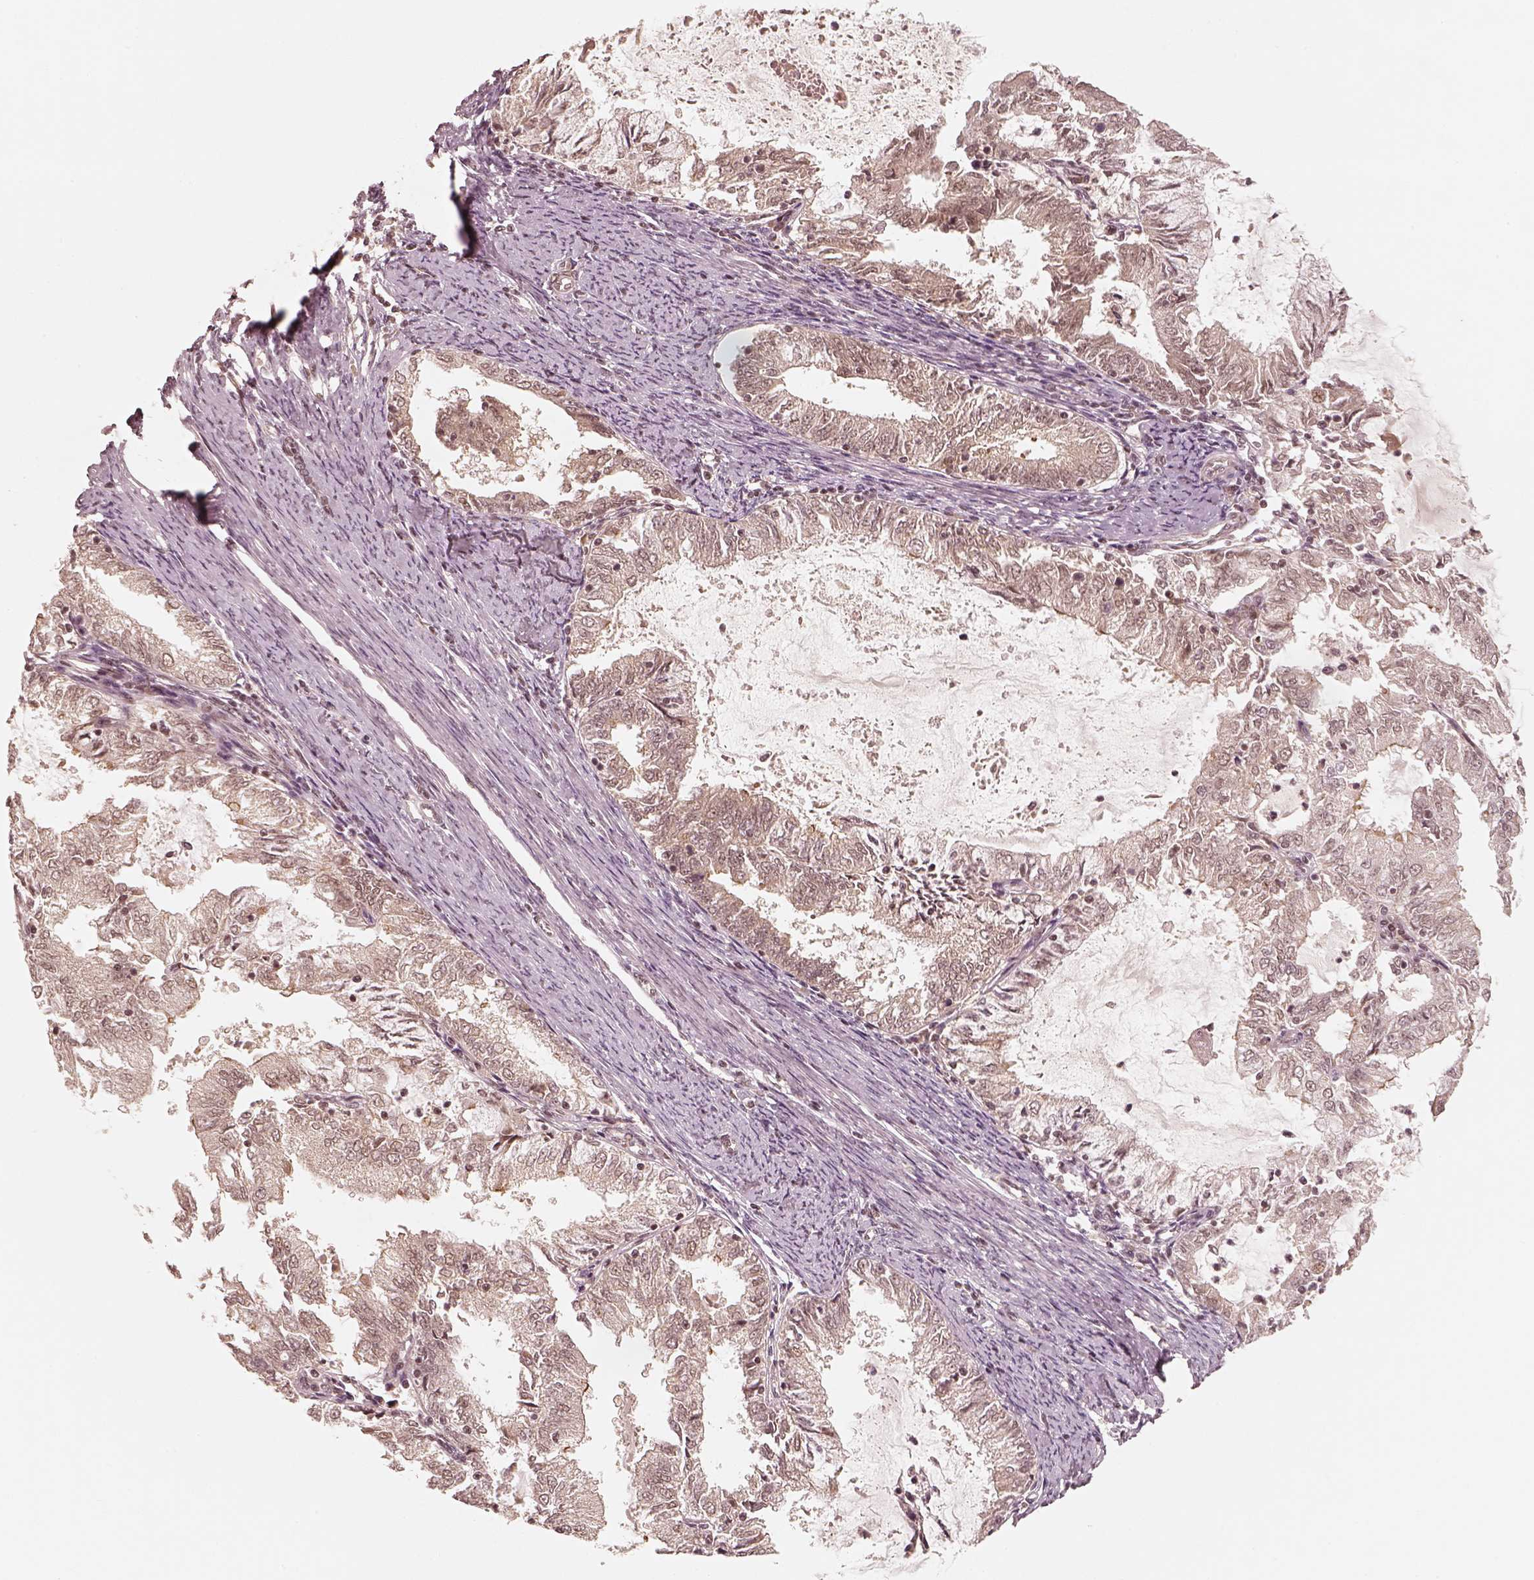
{"staining": {"intensity": "negative", "quantity": "none", "location": "none"}, "tissue": "endometrial cancer", "cell_type": "Tumor cells", "image_type": "cancer", "snomed": [{"axis": "morphology", "description": "Adenocarcinoma, NOS"}, {"axis": "topography", "description": "Endometrium"}], "caption": "A high-resolution photomicrograph shows immunohistochemistry (IHC) staining of endometrial adenocarcinoma, which exhibits no significant staining in tumor cells.", "gene": "GMEB2", "patient": {"sex": "female", "age": 57}}